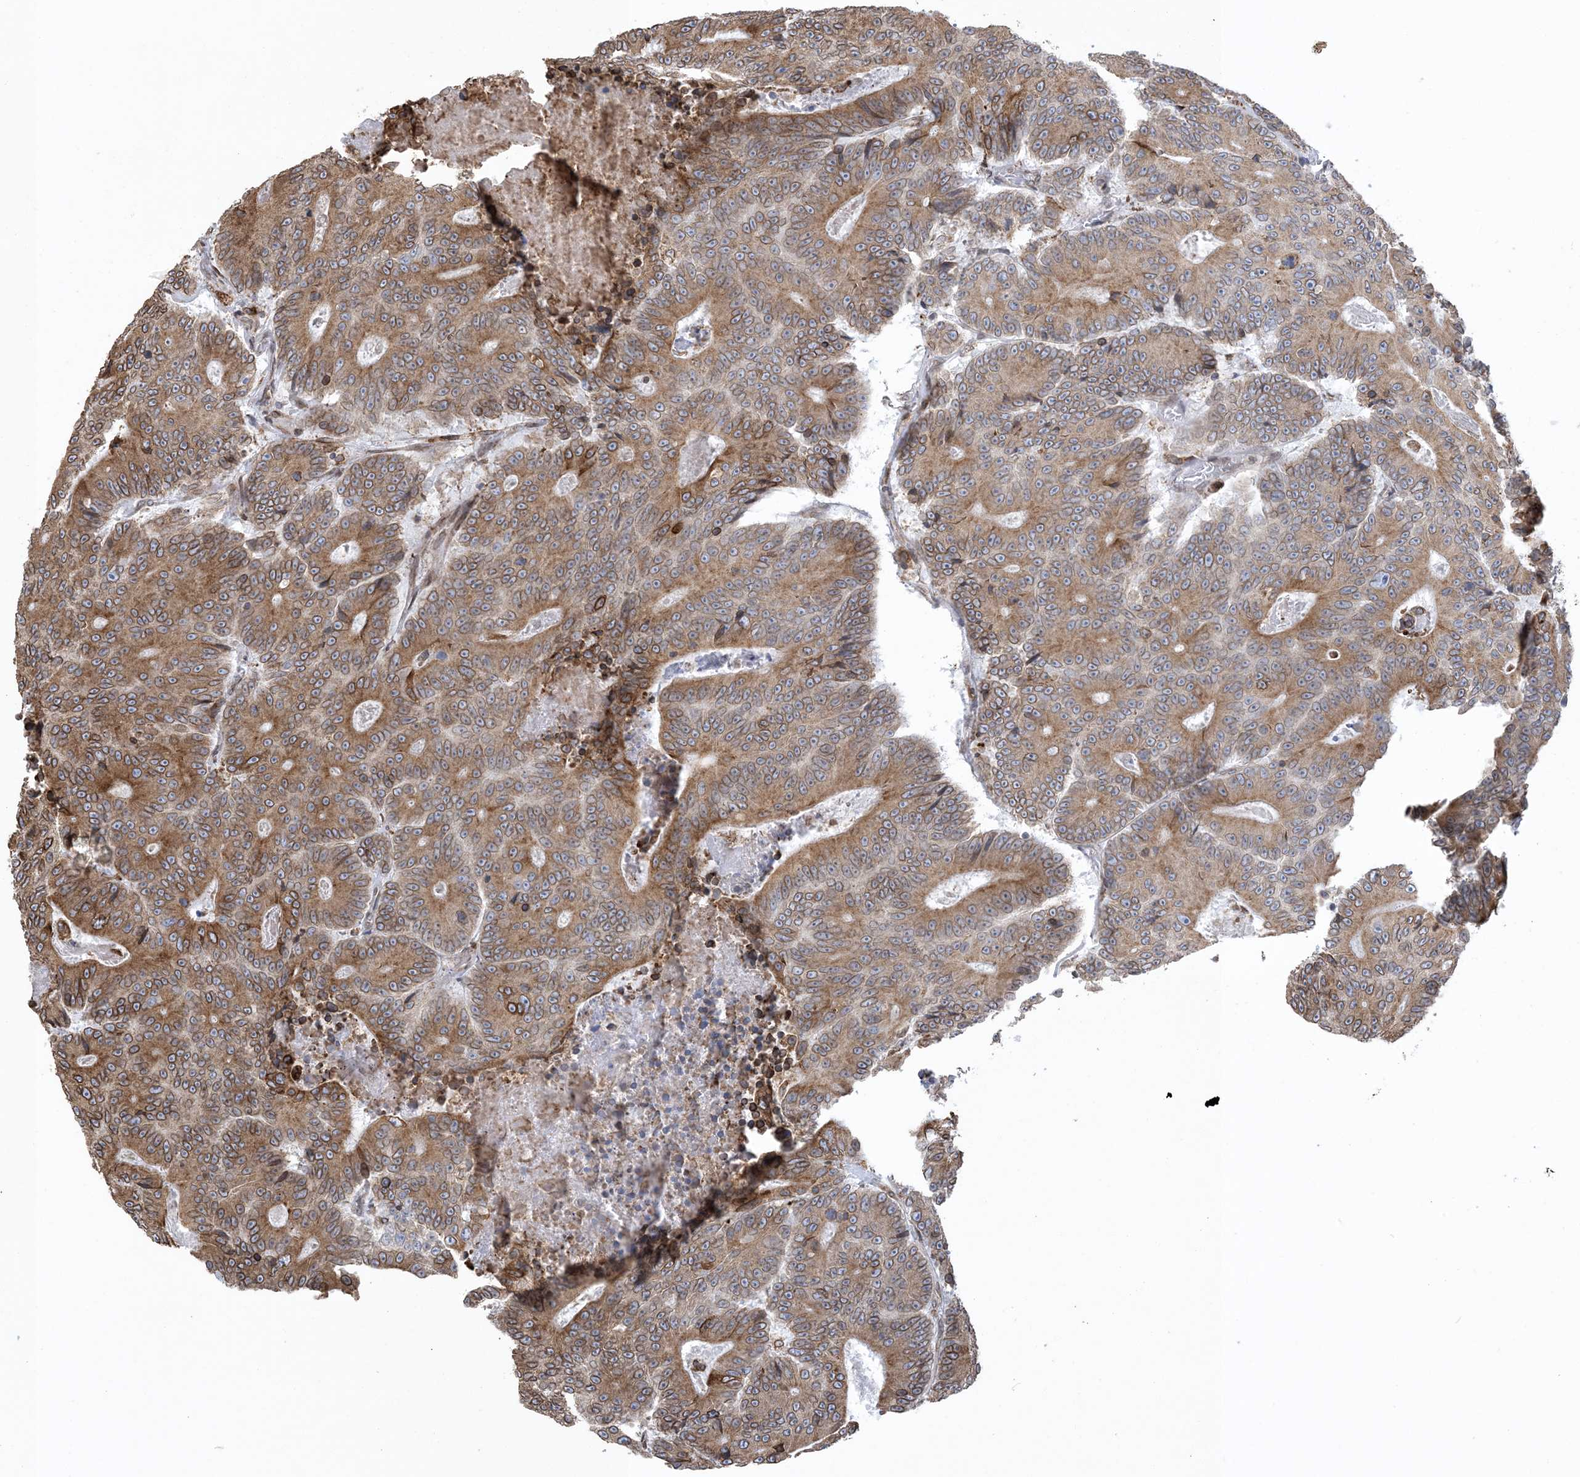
{"staining": {"intensity": "strong", "quantity": ">75%", "location": "cytoplasmic/membranous"}, "tissue": "colorectal cancer", "cell_type": "Tumor cells", "image_type": "cancer", "snomed": [{"axis": "morphology", "description": "Adenocarcinoma, NOS"}, {"axis": "topography", "description": "Colon"}], "caption": "The image displays immunohistochemical staining of colorectal cancer. There is strong cytoplasmic/membranous expression is present in approximately >75% of tumor cells.", "gene": "SHANK1", "patient": {"sex": "male", "age": 83}}